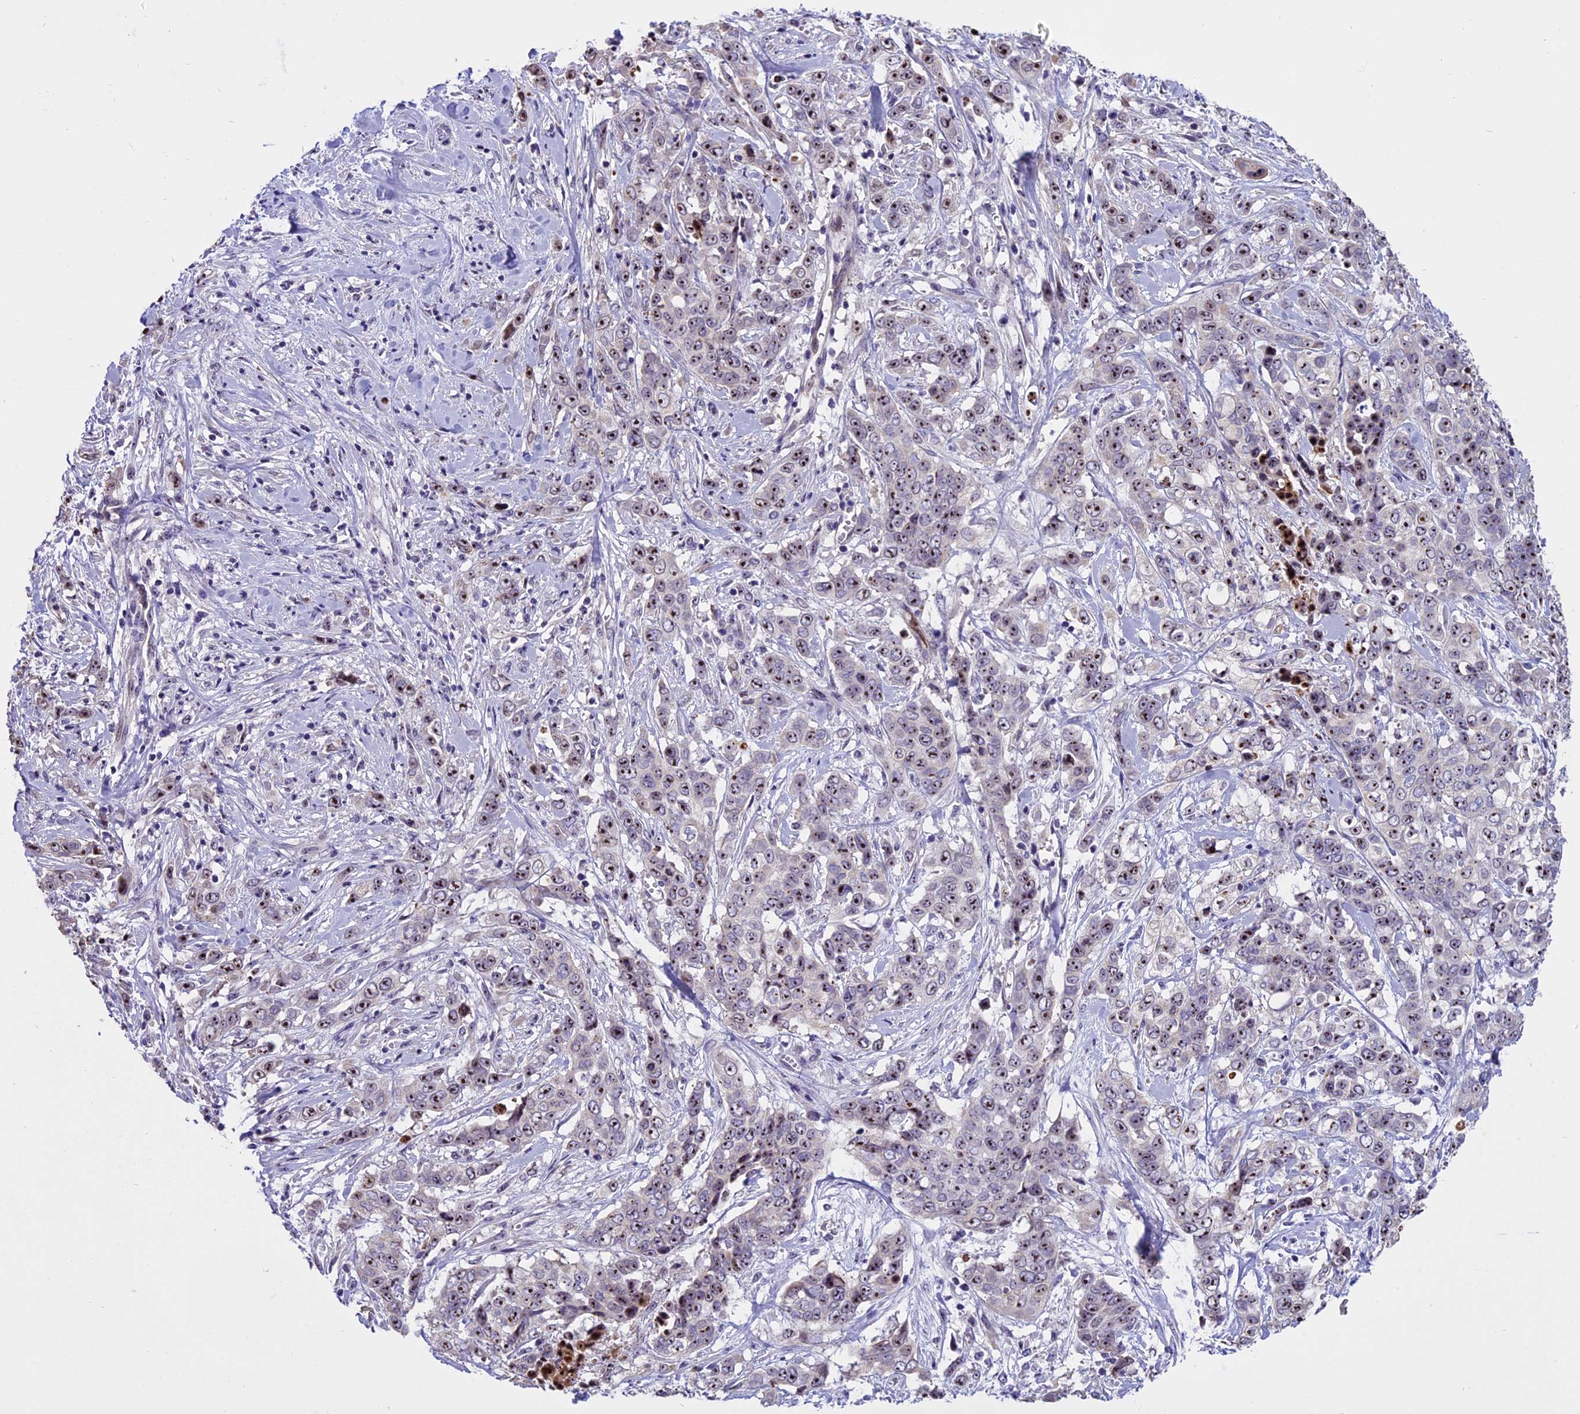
{"staining": {"intensity": "moderate", "quantity": ">75%", "location": "nuclear"}, "tissue": "stomach cancer", "cell_type": "Tumor cells", "image_type": "cancer", "snomed": [{"axis": "morphology", "description": "Adenocarcinoma, NOS"}, {"axis": "topography", "description": "Stomach, upper"}], "caption": "Immunohistochemistry of stomach cancer reveals medium levels of moderate nuclear staining in approximately >75% of tumor cells.", "gene": "TBL3", "patient": {"sex": "male", "age": 62}}